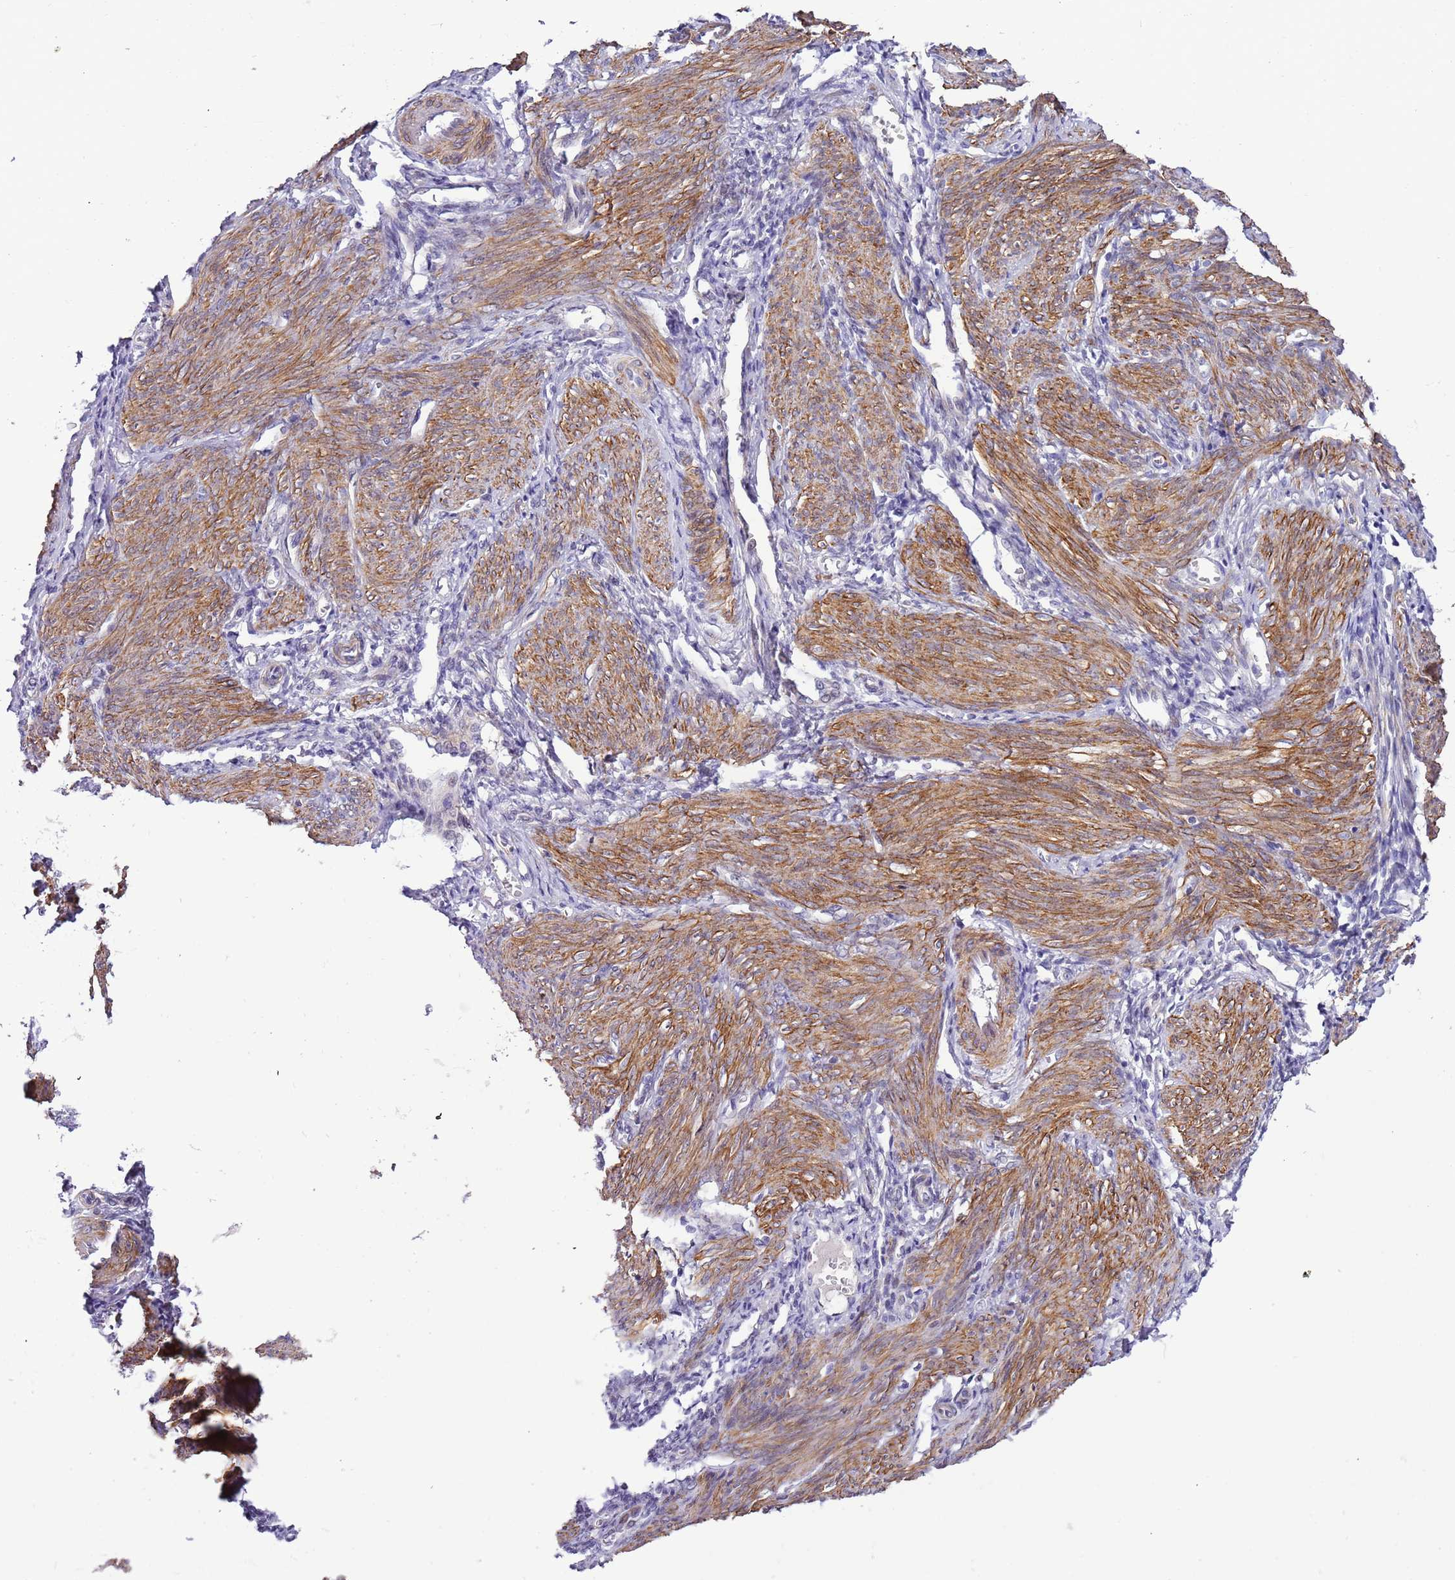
{"staining": {"intensity": "negative", "quantity": "none", "location": "none"}, "tissue": "endometrium", "cell_type": "Cells in endometrial stroma", "image_type": "normal", "snomed": [{"axis": "morphology", "description": "Normal tissue, NOS"}, {"axis": "topography", "description": "Uterus"}, {"axis": "topography", "description": "Endometrium"}], "caption": "Immunohistochemistry (IHC) micrograph of benign endometrium stained for a protein (brown), which demonstrates no expression in cells in endometrial stroma.", "gene": "PLEKHH1", "patient": {"sex": "female", "age": 48}}